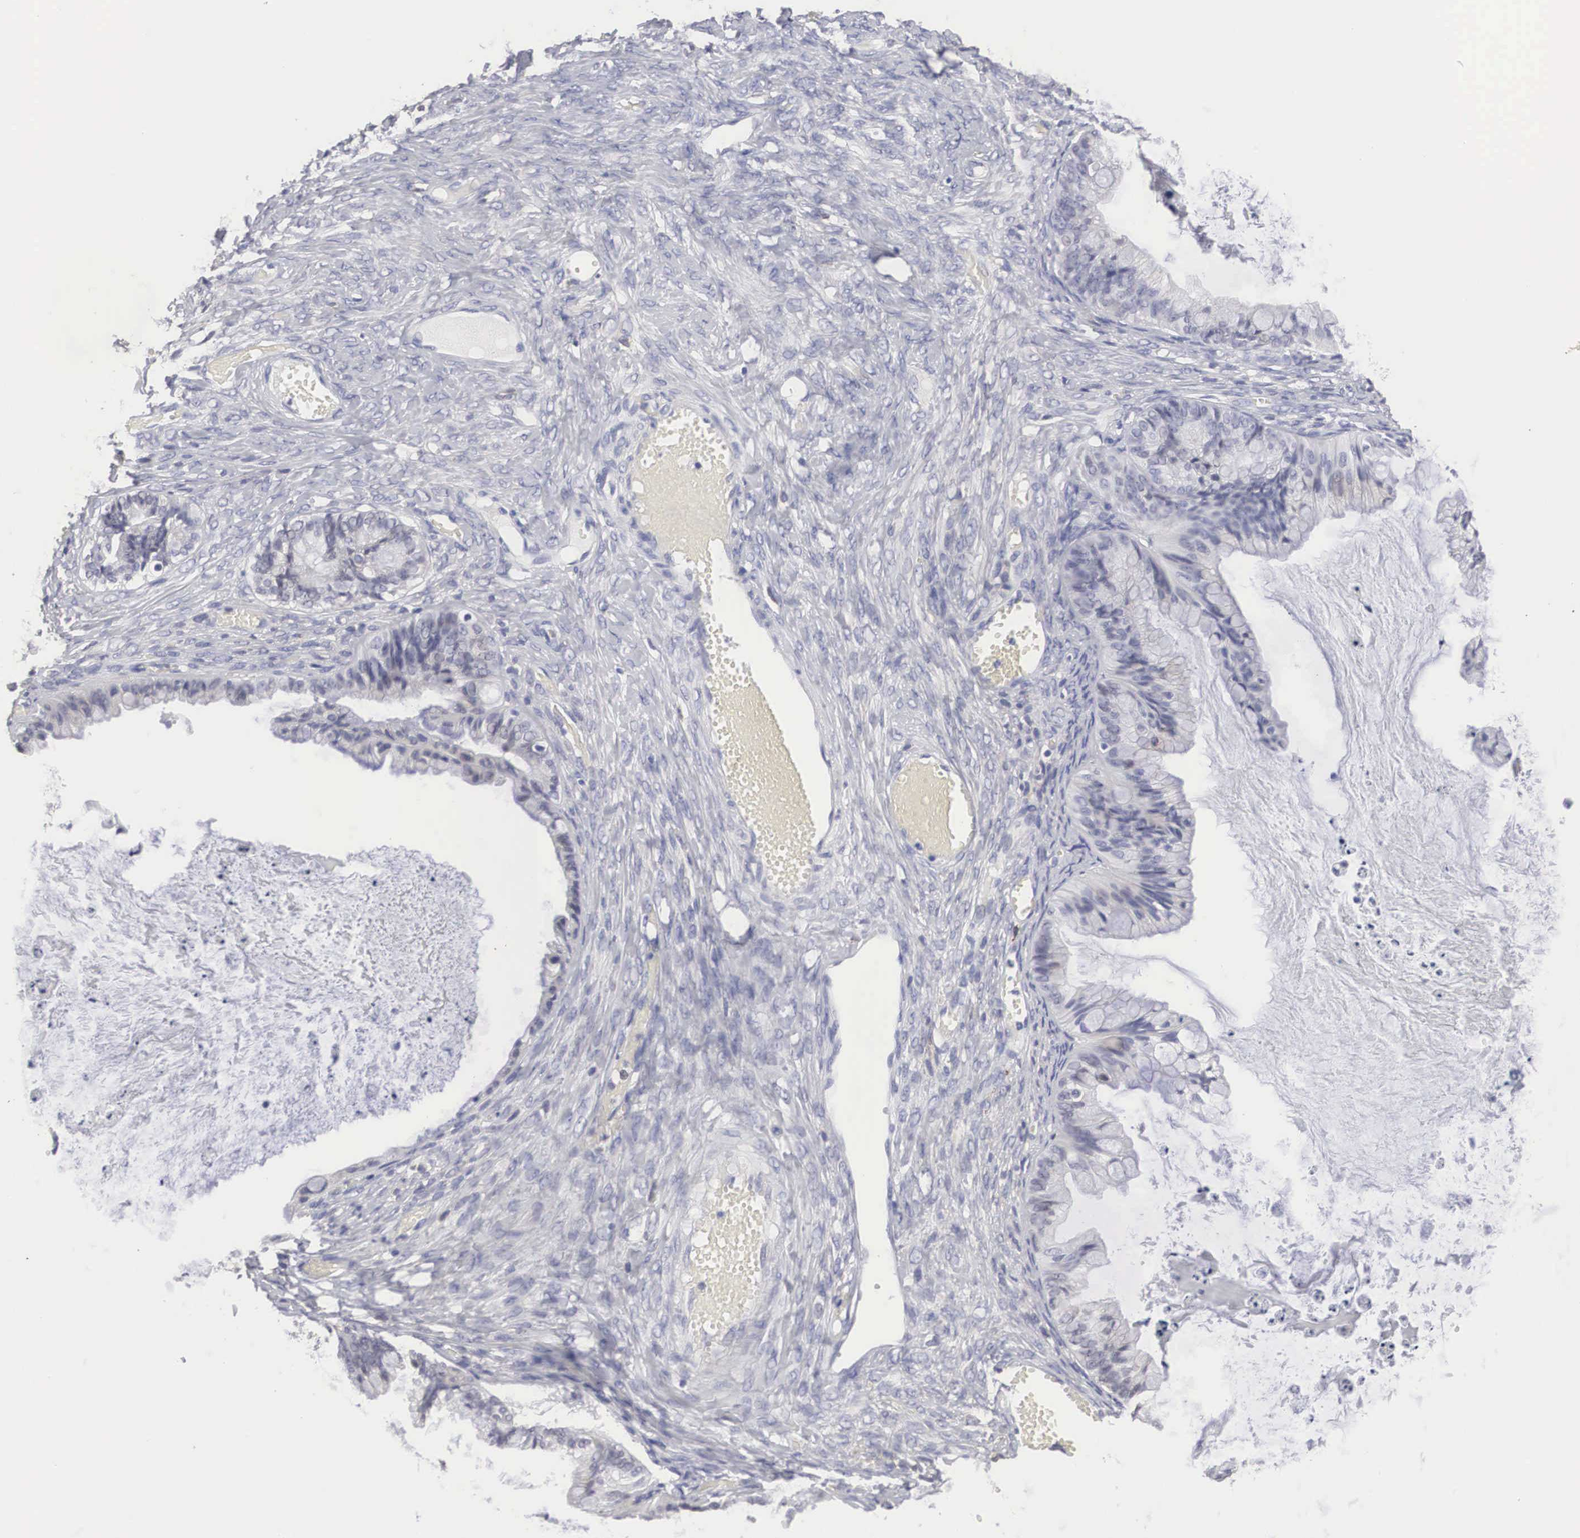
{"staining": {"intensity": "negative", "quantity": "none", "location": "none"}, "tissue": "ovarian cancer", "cell_type": "Tumor cells", "image_type": "cancer", "snomed": [{"axis": "morphology", "description": "Cystadenocarcinoma, mucinous, NOS"}, {"axis": "topography", "description": "Ovary"}], "caption": "Tumor cells show no significant protein positivity in ovarian cancer (mucinous cystadenocarcinoma).", "gene": "HMOX1", "patient": {"sex": "female", "age": 57}}